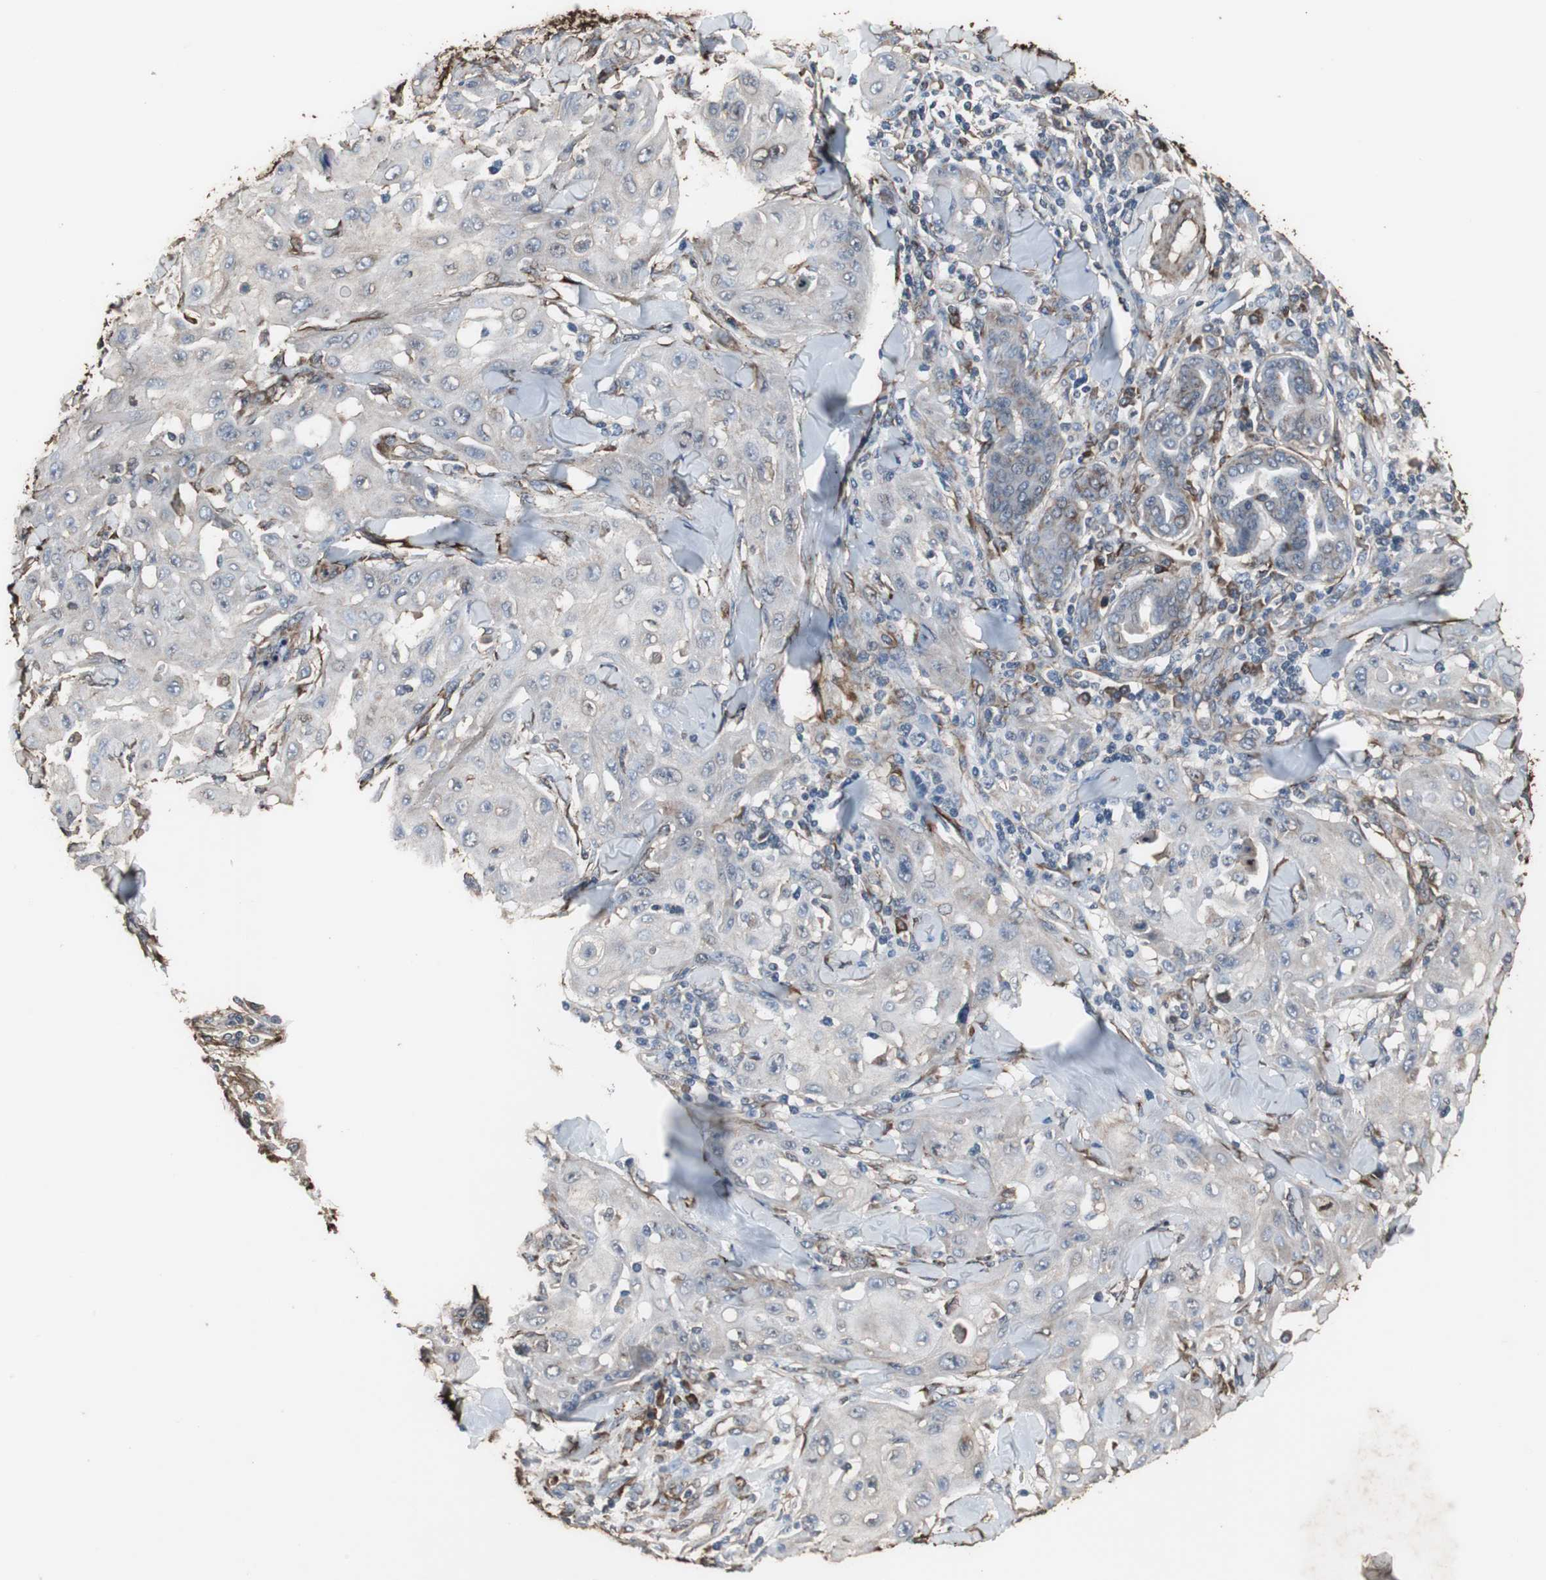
{"staining": {"intensity": "weak", "quantity": "25%-75%", "location": "cytoplasmic/membranous"}, "tissue": "skin cancer", "cell_type": "Tumor cells", "image_type": "cancer", "snomed": [{"axis": "morphology", "description": "Squamous cell carcinoma, NOS"}, {"axis": "topography", "description": "Skin"}], "caption": "IHC histopathology image of human skin squamous cell carcinoma stained for a protein (brown), which shows low levels of weak cytoplasmic/membranous positivity in about 25%-75% of tumor cells.", "gene": "CALU", "patient": {"sex": "male", "age": 24}}